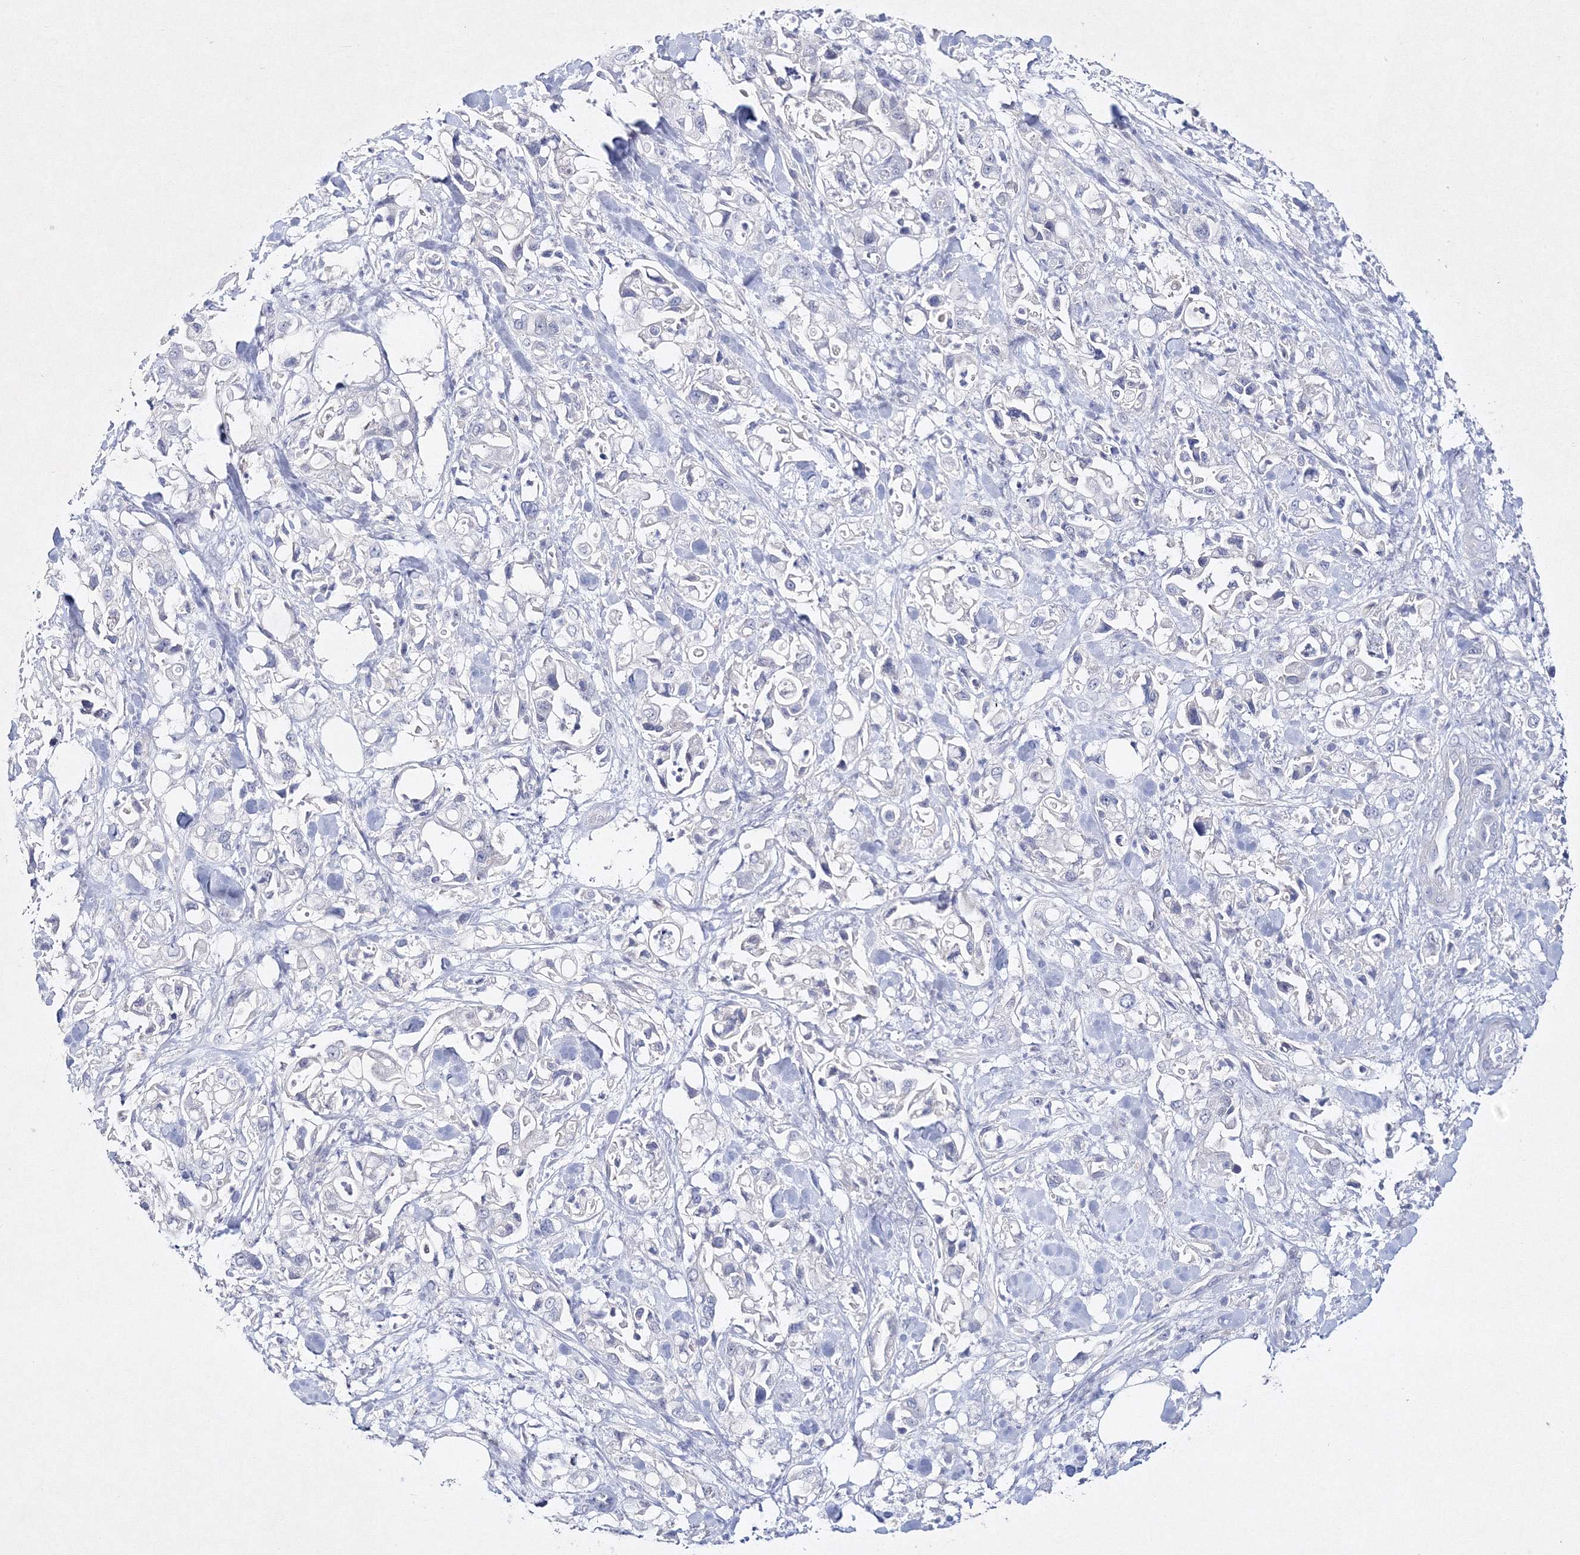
{"staining": {"intensity": "negative", "quantity": "none", "location": "none"}, "tissue": "pancreatic cancer", "cell_type": "Tumor cells", "image_type": "cancer", "snomed": [{"axis": "morphology", "description": "Adenocarcinoma, NOS"}, {"axis": "topography", "description": "Pancreas"}], "caption": "Immunohistochemistry (IHC) photomicrograph of neoplastic tissue: human adenocarcinoma (pancreatic) stained with DAB (3,3'-diaminobenzidine) exhibits no significant protein expression in tumor cells.", "gene": "NEU4", "patient": {"sex": "male", "age": 70}}